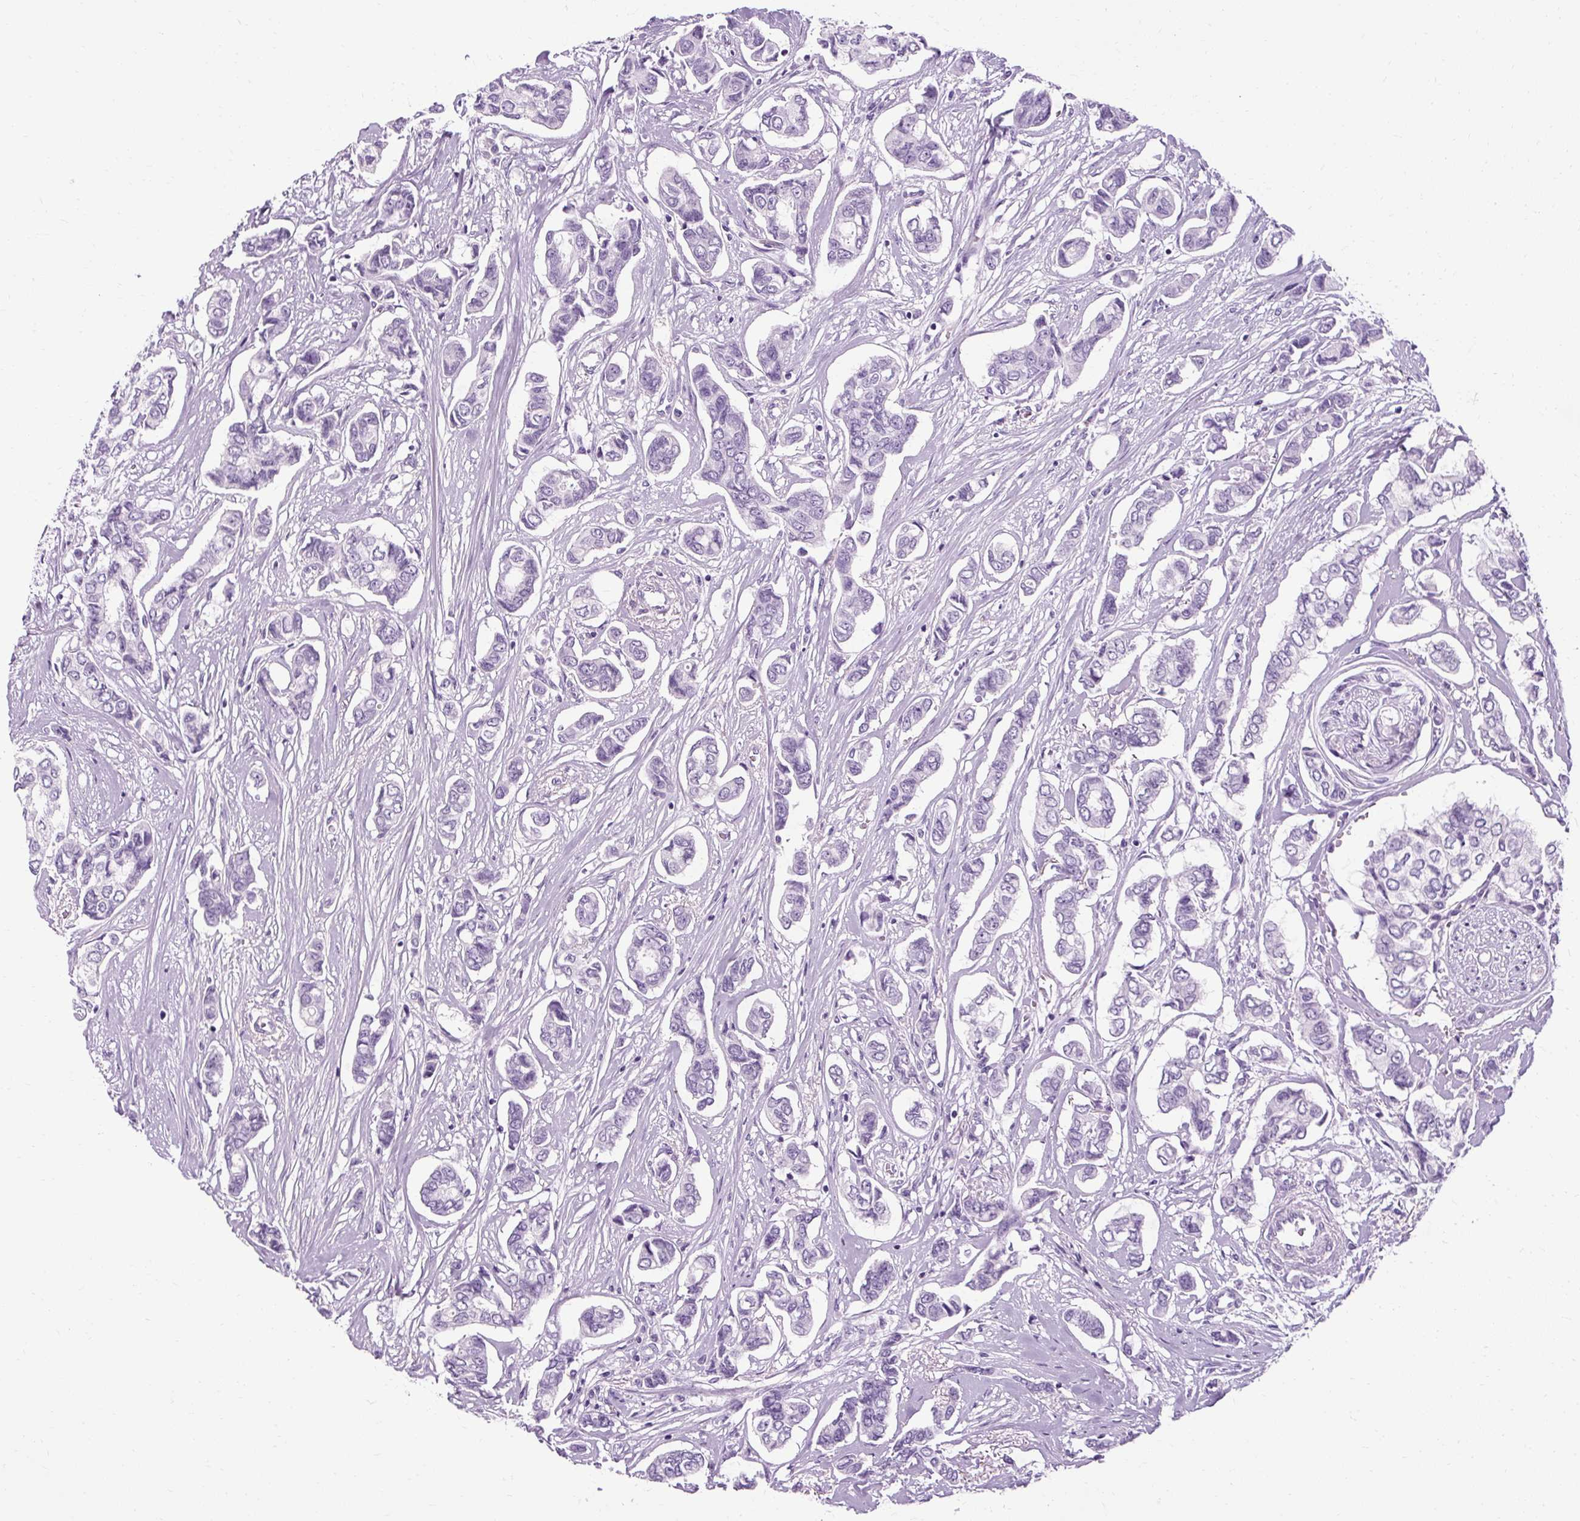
{"staining": {"intensity": "negative", "quantity": "none", "location": "none"}, "tissue": "breast cancer", "cell_type": "Tumor cells", "image_type": "cancer", "snomed": [{"axis": "morphology", "description": "Duct carcinoma"}, {"axis": "topography", "description": "Breast"}], "caption": "Tumor cells are negative for protein expression in human breast cancer (intraductal carcinoma). (Immunohistochemistry (ihc), brightfield microscopy, high magnification).", "gene": "B3GNT4", "patient": {"sex": "female", "age": 73}}